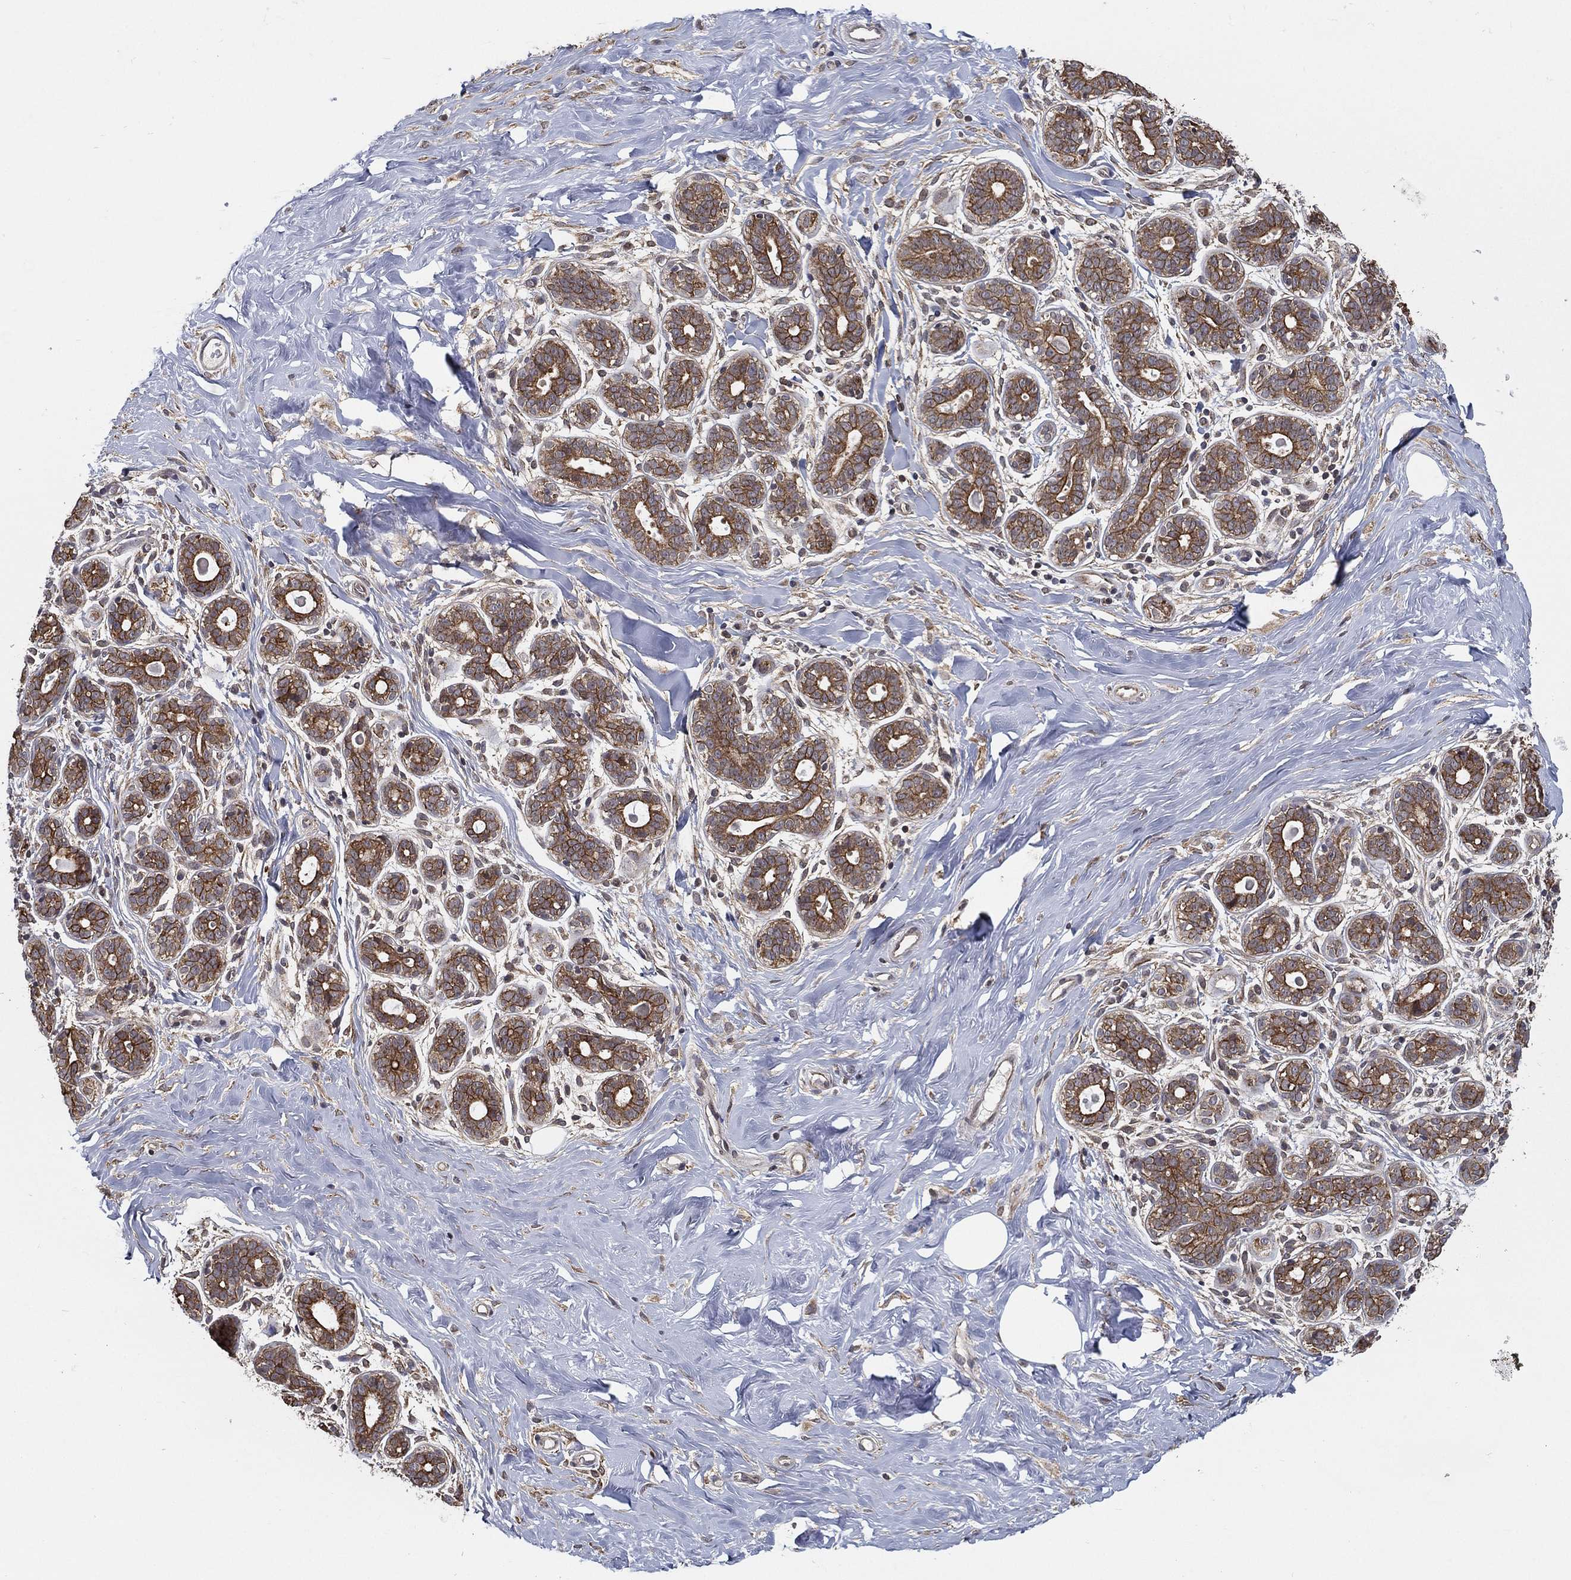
{"staining": {"intensity": "negative", "quantity": "none", "location": "none"}, "tissue": "breast", "cell_type": "Adipocytes", "image_type": "normal", "snomed": [{"axis": "morphology", "description": "Normal tissue, NOS"}, {"axis": "topography", "description": "Breast"}], "caption": "Immunohistochemistry (IHC) of normal human breast exhibits no expression in adipocytes. (Stains: DAB (3,3'-diaminobenzidine) immunohistochemistry (IHC) with hematoxylin counter stain, Microscopy: brightfield microscopy at high magnification).", "gene": "UACA", "patient": {"sex": "female", "age": 43}}